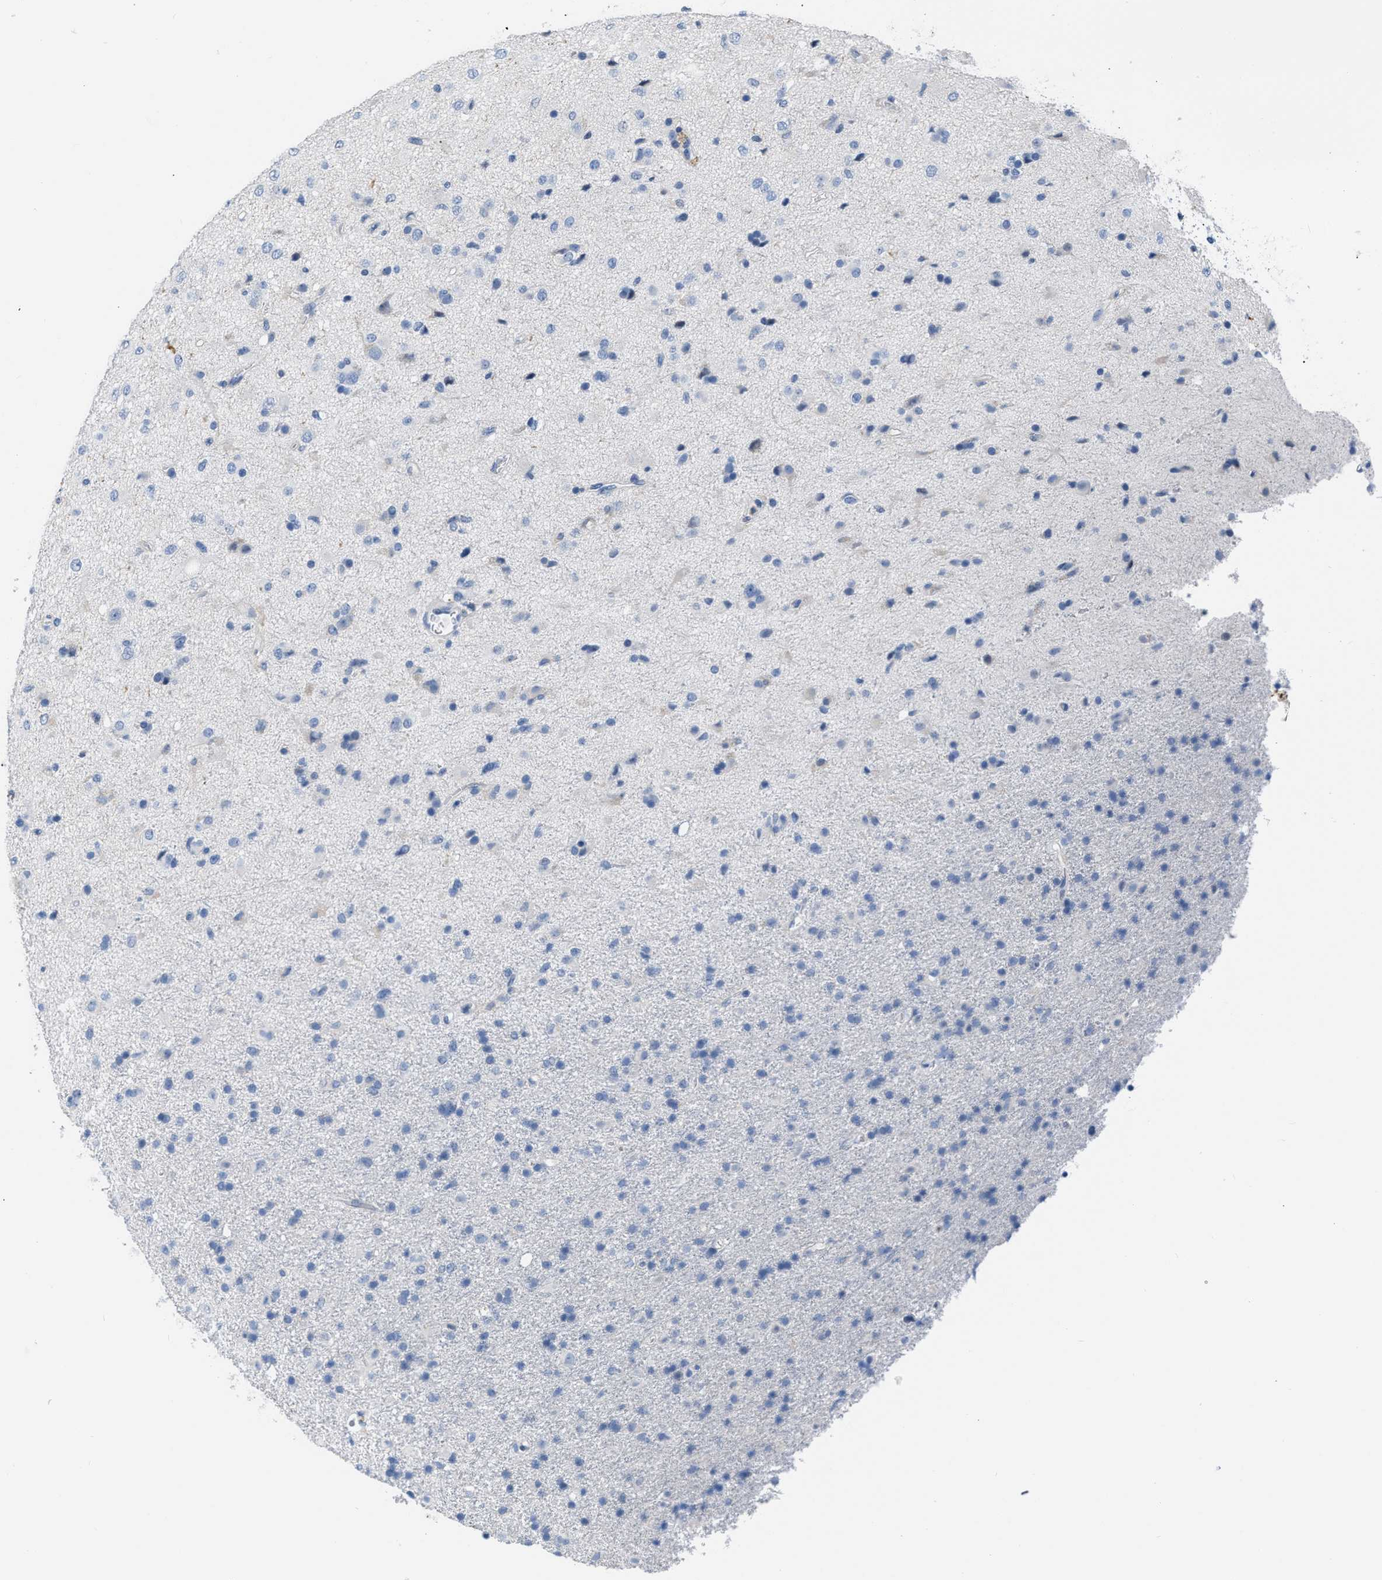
{"staining": {"intensity": "negative", "quantity": "none", "location": "none"}, "tissue": "glioma", "cell_type": "Tumor cells", "image_type": "cancer", "snomed": [{"axis": "morphology", "description": "Glioma, malignant, Low grade"}, {"axis": "topography", "description": "Brain"}], "caption": "This image is of glioma stained with immunohistochemistry to label a protein in brown with the nuclei are counter-stained blue. There is no expression in tumor cells.", "gene": "BOLL", "patient": {"sex": "male", "age": 65}}